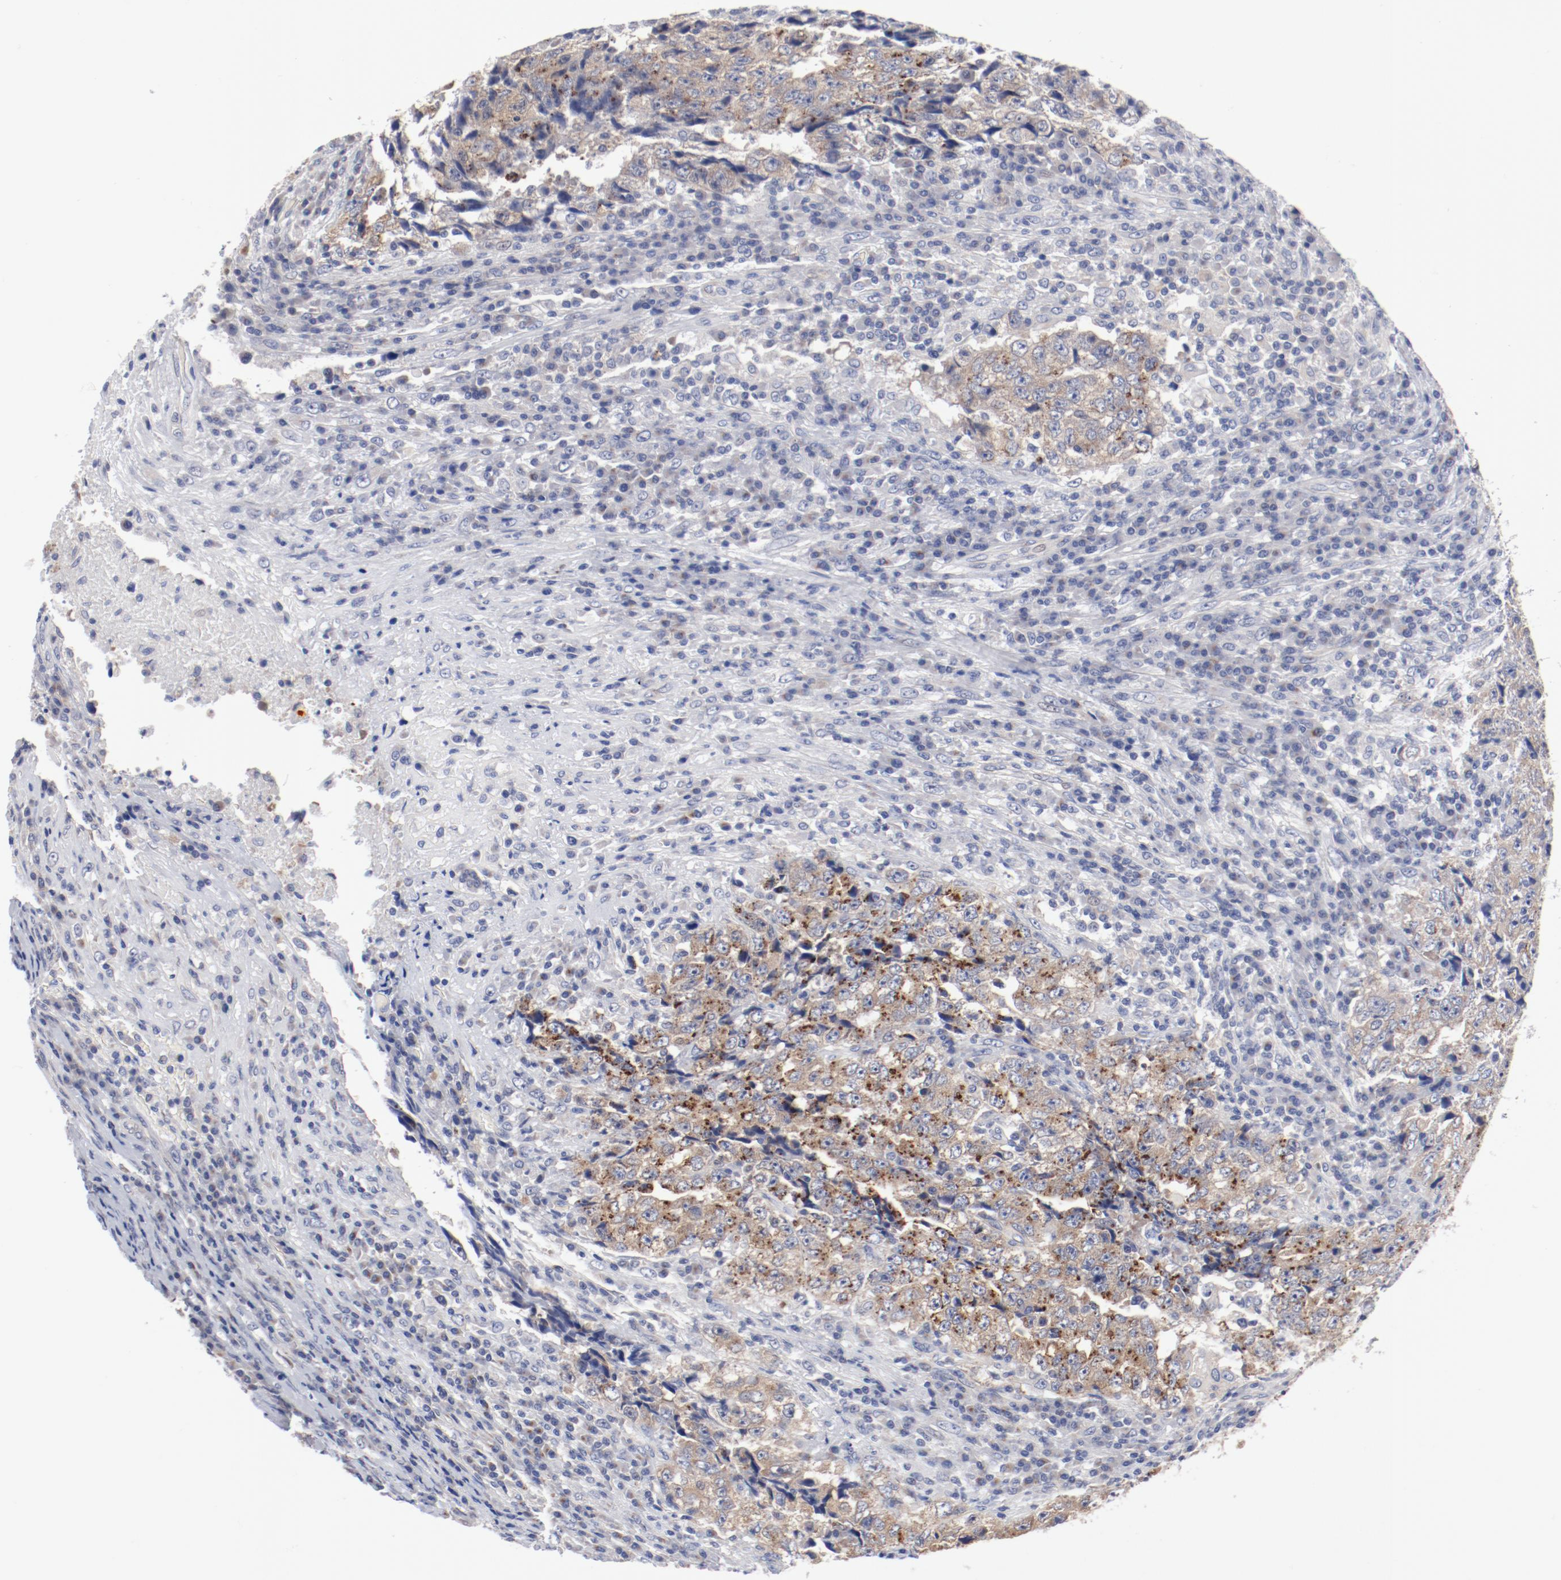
{"staining": {"intensity": "moderate", "quantity": "25%-75%", "location": "cytoplasmic/membranous"}, "tissue": "testis cancer", "cell_type": "Tumor cells", "image_type": "cancer", "snomed": [{"axis": "morphology", "description": "Necrosis, NOS"}, {"axis": "morphology", "description": "Carcinoma, Embryonal, NOS"}, {"axis": "topography", "description": "Testis"}], "caption": "The histopathology image displays immunohistochemical staining of testis cancer (embryonal carcinoma). There is moderate cytoplasmic/membranous expression is appreciated in about 25%-75% of tumor cells. The protein is shown in brown color, while the nuclei are stained blue.", "gene": "GPR143", "patient": {"sex": "male", "age": 19}}